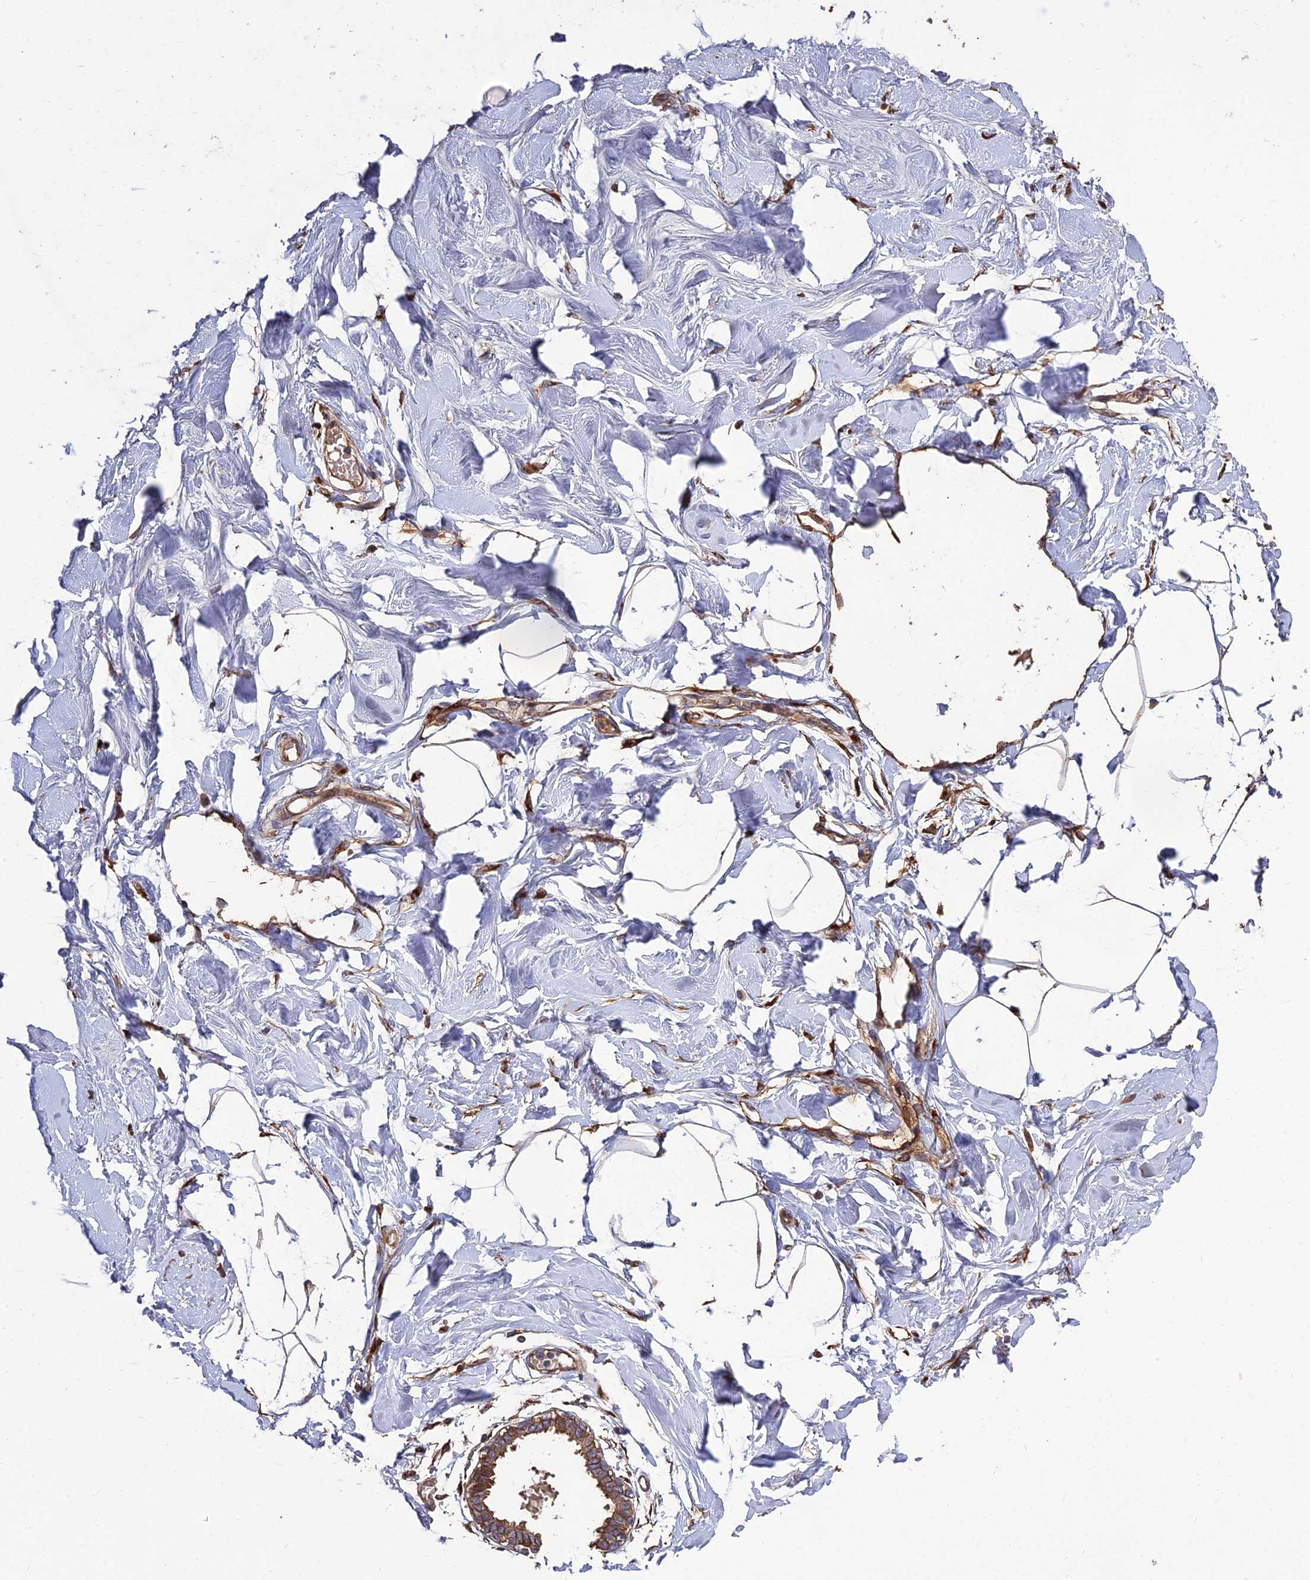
{"staining": {"intensity": "moderate", "quantity": "25%-75%", "location": "cytoplasmic/membranous"}, "tissue": "breast", "cell_type": "Adipocytes", "image_type": "normal", "snomed": [{"axis": "morphology", "description": "Normal tissue, NOS"}, {"axis": "topography", "description": "Breast"}], "caption": "Adipocytes display moderate cytoplasmic/membranous staining in about 25%-75% of cells in unremarkable breast.", "gene": "CRTAP", "patient": {"sex": "female", "age": 27}}